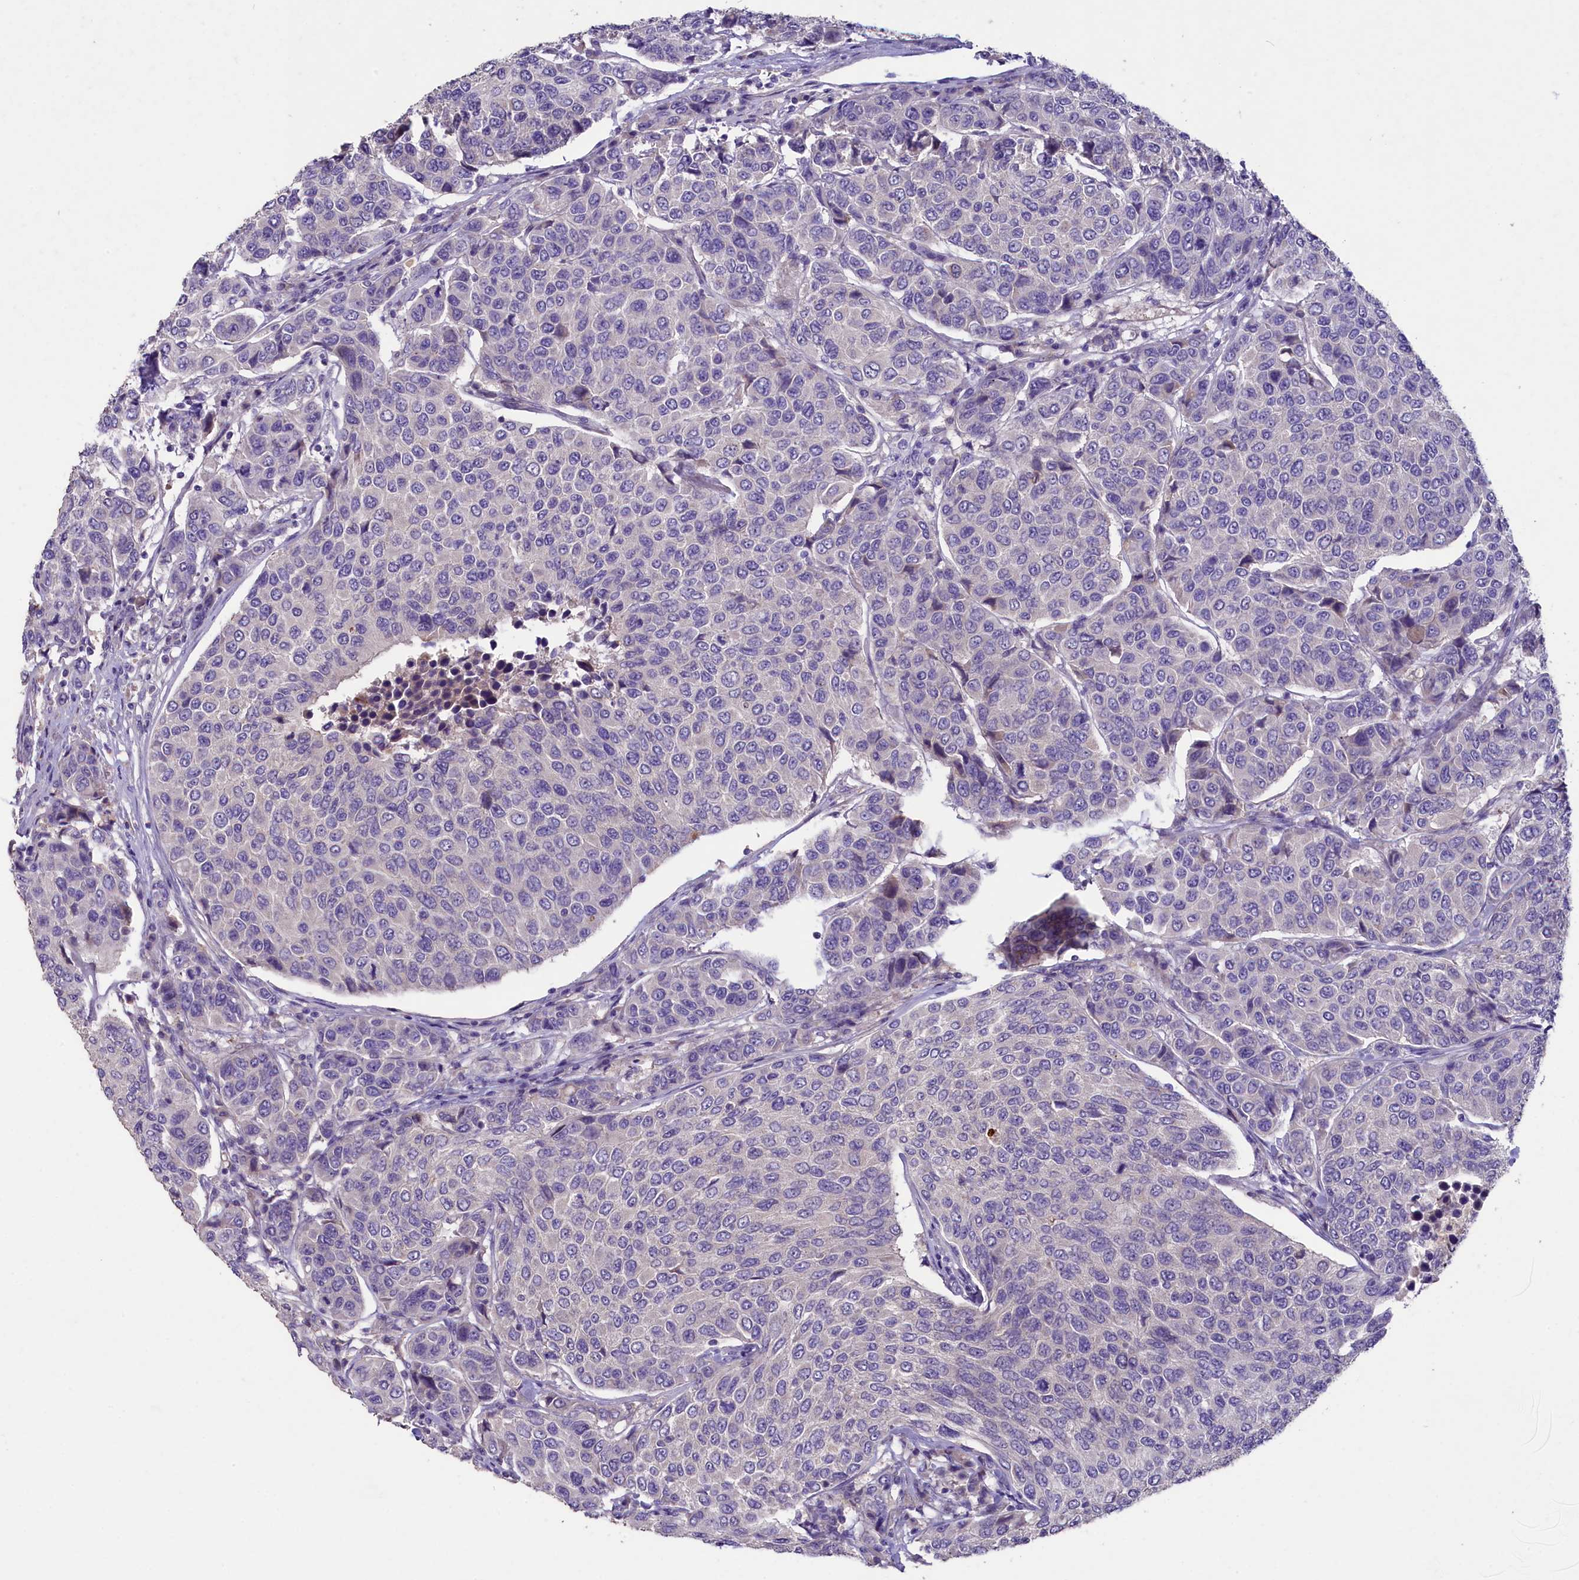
{"staining": {"intensity": "negative", "quantity": "none", "location": "none"}, "tissue": "breast cancer", "cell_type": "Tumor cells", "image_type": "cancer", "snomed": [{"axis": "morphology", "description": "Duct carcinoma"}, {"axis": "topography", "description": "Breast"}], "caption": "IHC photomicrograph of neoplastic tissue: breast cancer (intraductal carcinoma) stained with DAB (3,3'-diaminobenzidine) shows no significant protein staining in tumor cells. Brightfield microscopy of immunohistochemistry stained with DAB (3,3'-diaminobenzidine) (brown) and hematoxylin (blue), captured at high magnification.", "gene": "CD99L2", "patient": {"sex": "female", "age": 55}}